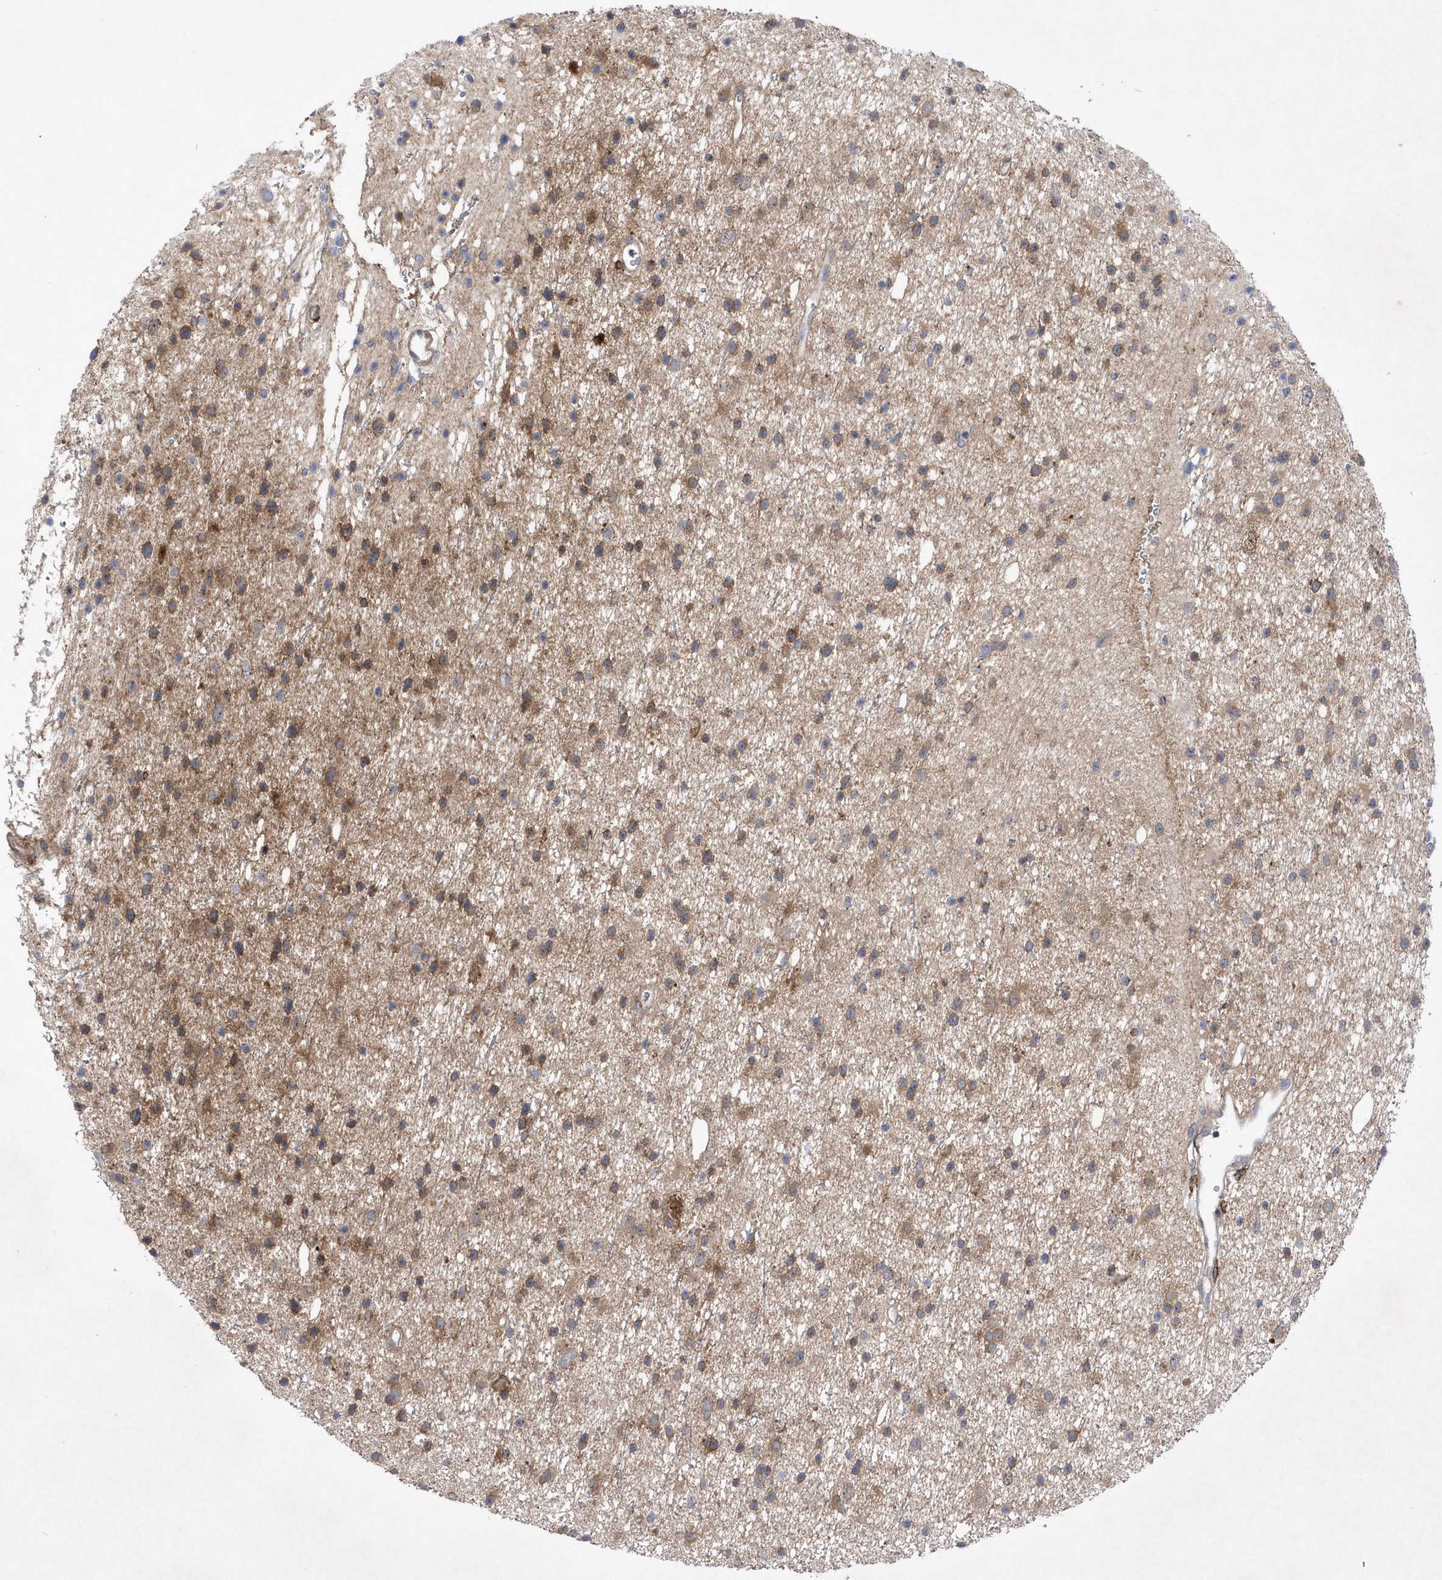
{"staining": {"intensity": "moderate", "quantity": "25%-75%", "location": "cytoplasmic/membranous"}, "tissue": "glioma", "cell_type": "Tumor cells", "image_type": "cancer", "snomed": [{"axis": "morphology", "description": "Glioma, malignant, Low grade"}, {"axis": "topography", "description": "Cerebral cortex"}], "caption": "Glioma stained with a brown dye displays moderate cytoplasmic/membranous positive expression in about 25%-75% of tumor cells.", "gene": "LONRF2", "patient": {"sex": "female", "age": 39}}